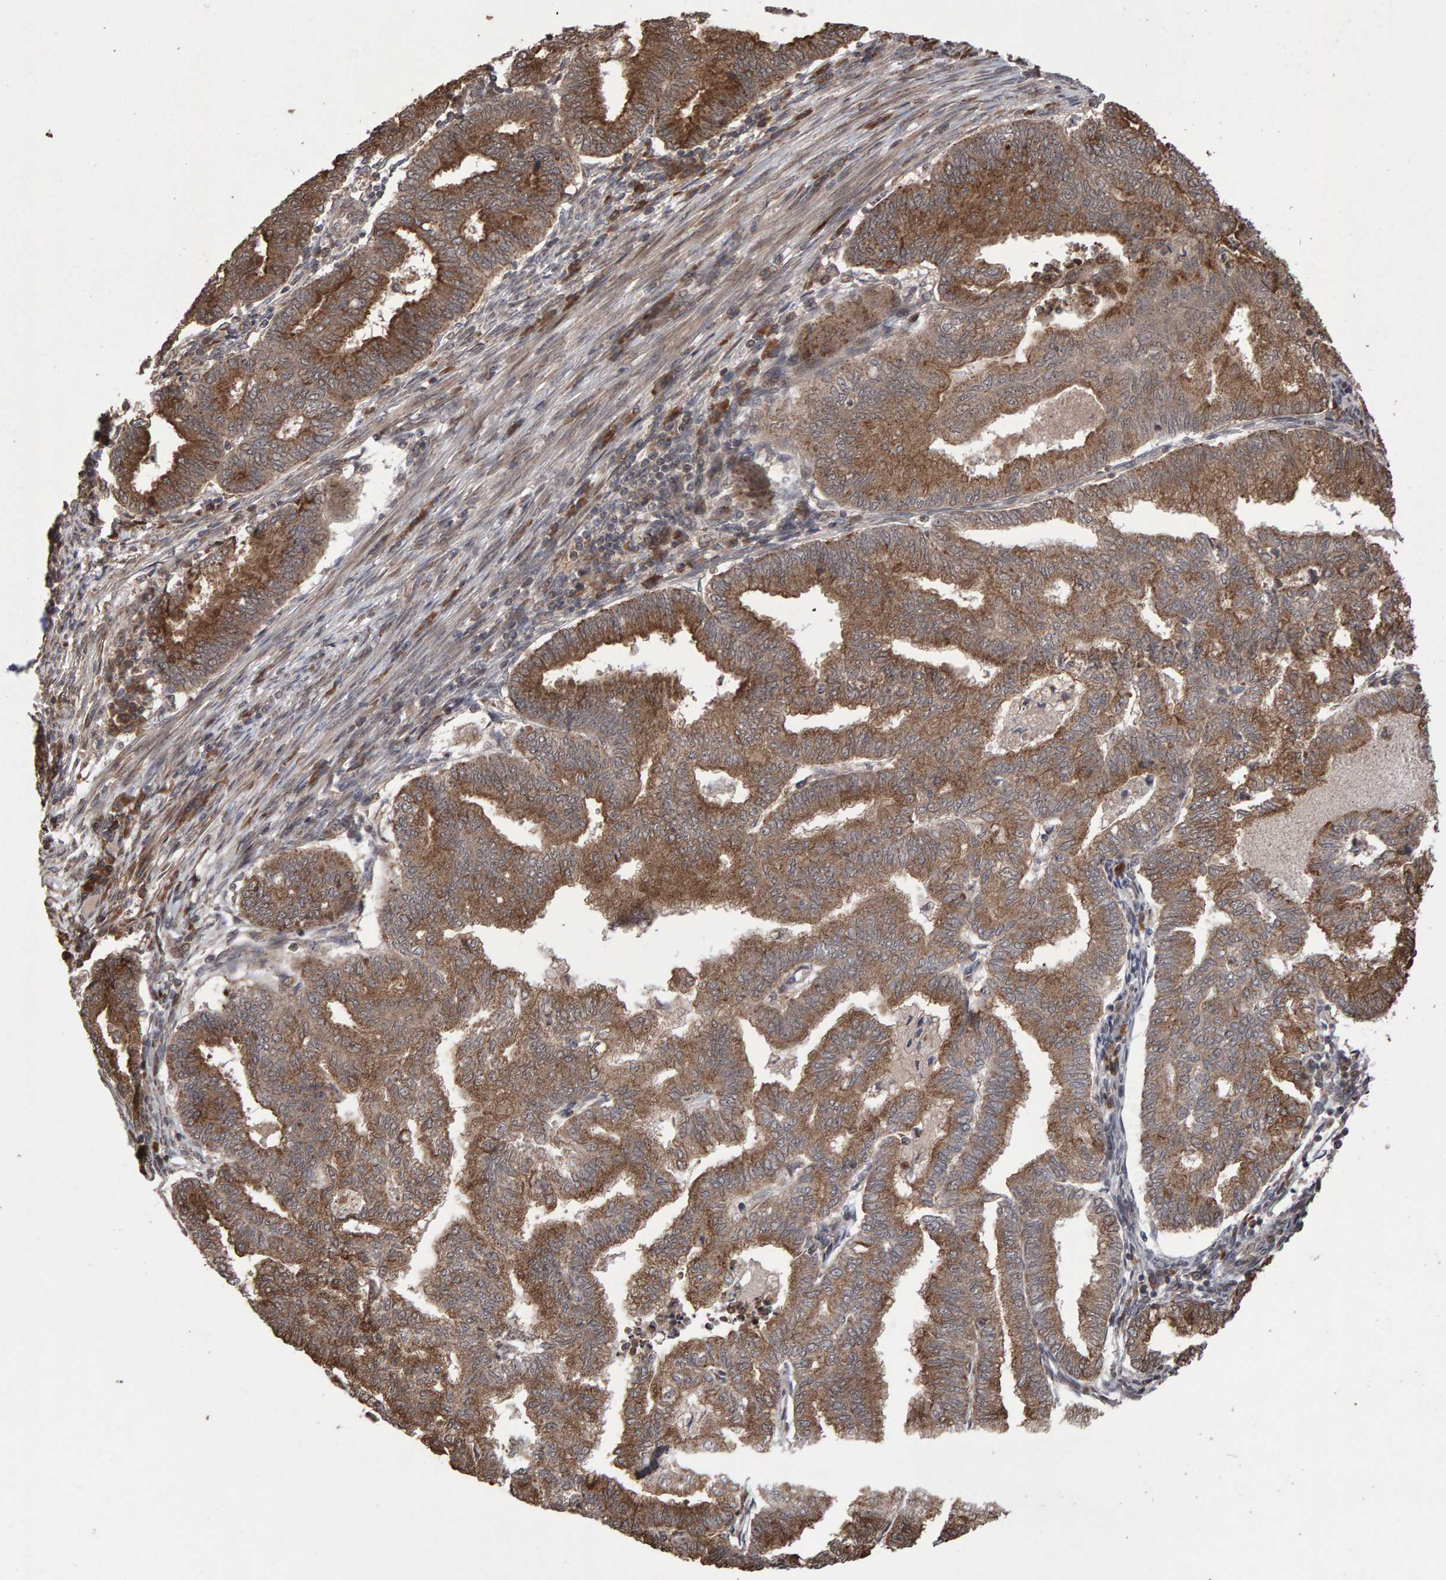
{"staining": {"intensity": "moderate", "quantity": ">75%", "location": "cytoplasmic/membranous"}, "tissue": "endometrial cancer", "cell_type": "Tumor cells", "image_type": "cancer", "snomed": [{"axis": "morphology", "description": "Polyp, NOS"}, {"axis": "morphology", "description": "Adenocarcinoma, NOS"}, {"axis": "morphology", "description": "Adenoma, NOS"}, {"axis": "topography", "description": "Endometrium"}], "caption": "Immunohistochemistry of human endometrial cancer (adenocarcinoma) shows medium levels of moderate cytoplasmic/membranous expression in about >75% of tumor cells. Nuclei are stained in blue.", "gene": "PECR", "patient": {"sex": "female", "age": 79}}